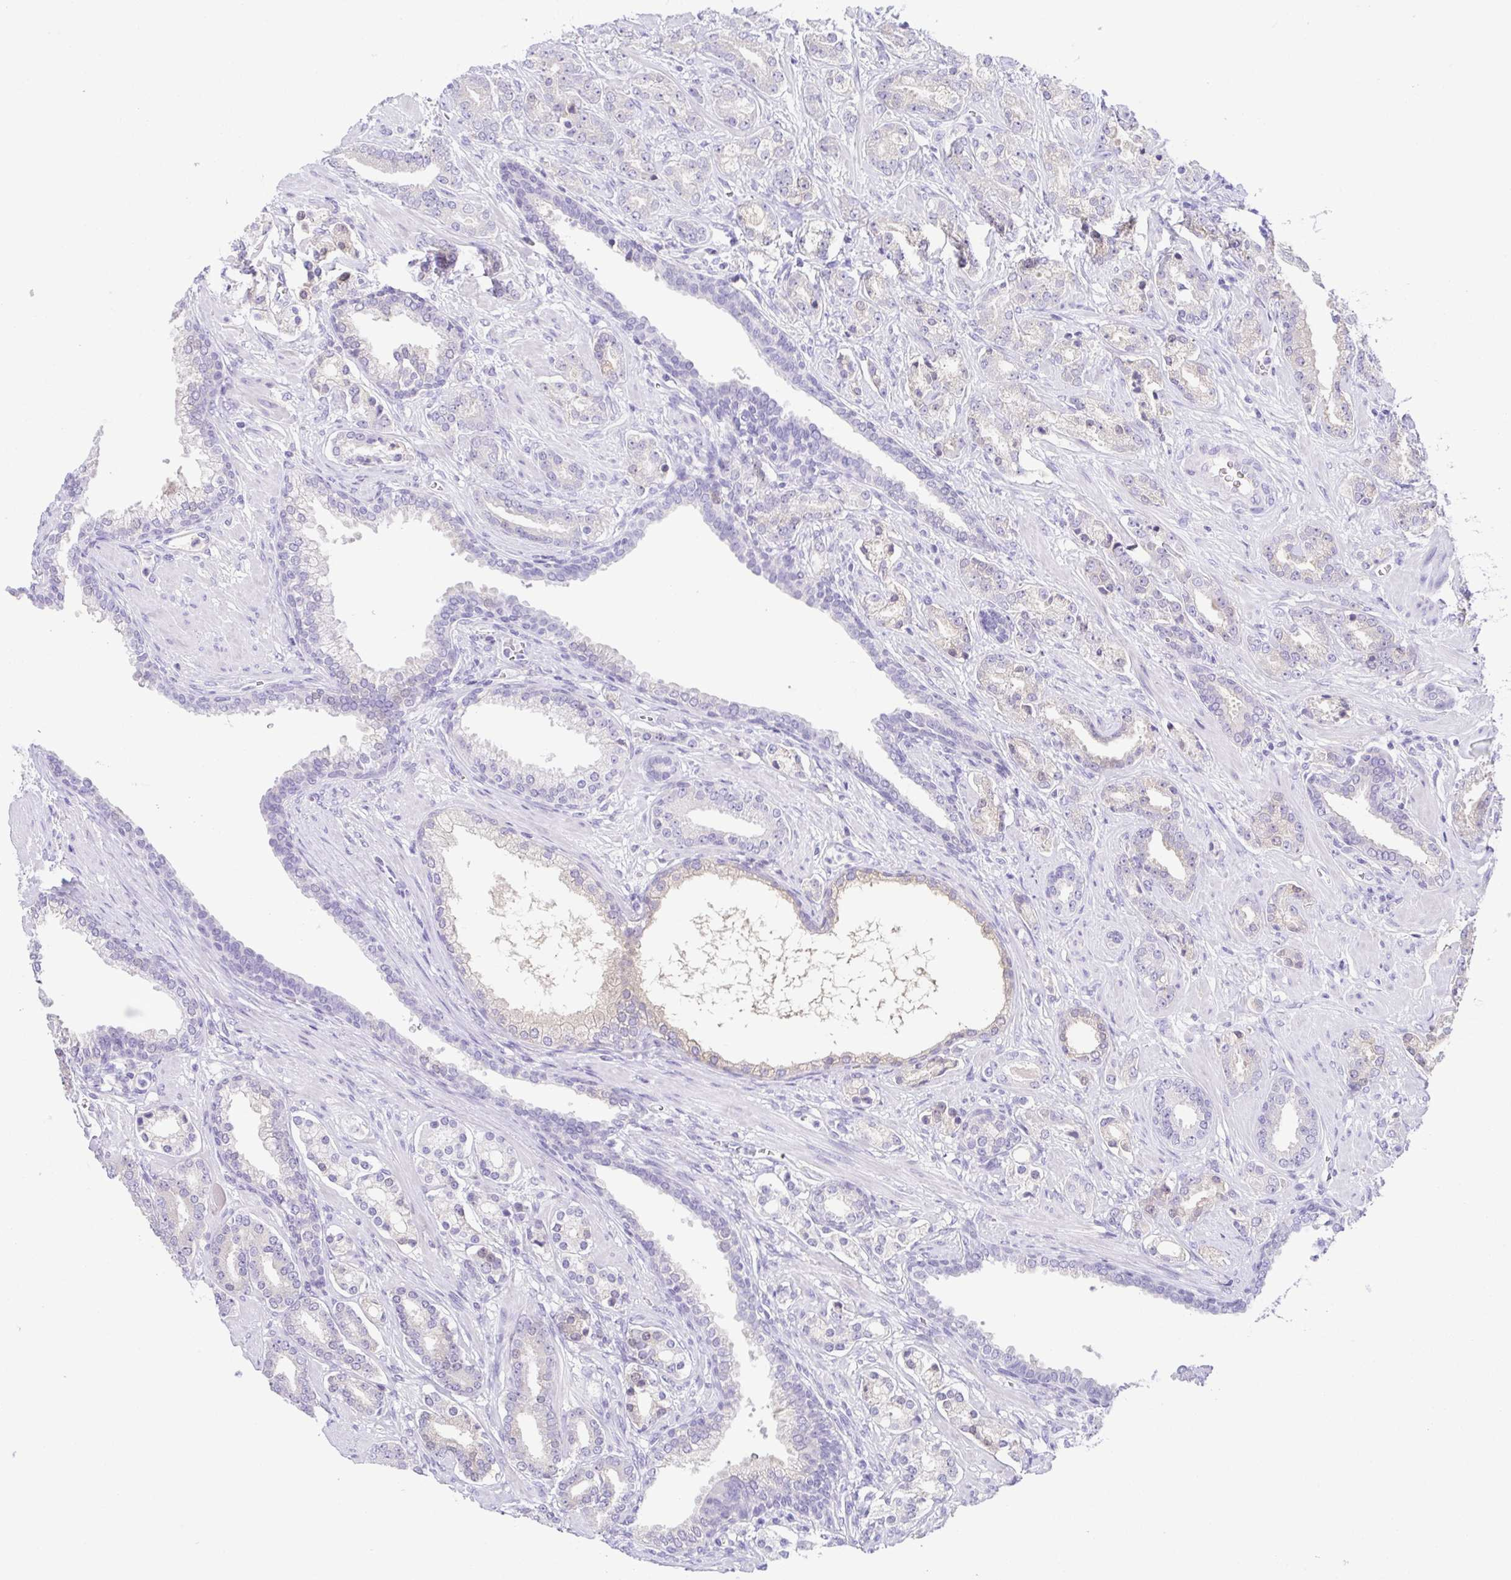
{"staining": {"intensity": "negative", "quantity": "none", "location": "none"}, "tissue": "prostate cancer", "cell_type": "Tumor cells", "image_type": "cancer", "snomed": [{"axis": "morphology", "description": "Adenocarcinoma, High grade"}, {"axis": "topography", "description": "Prostate"}], "caption": "The histopathology image reveals no staining of tumor cells in prostate cancer.", "gene": "A1BG", "patient": {"sex": "male", "age": 60}}